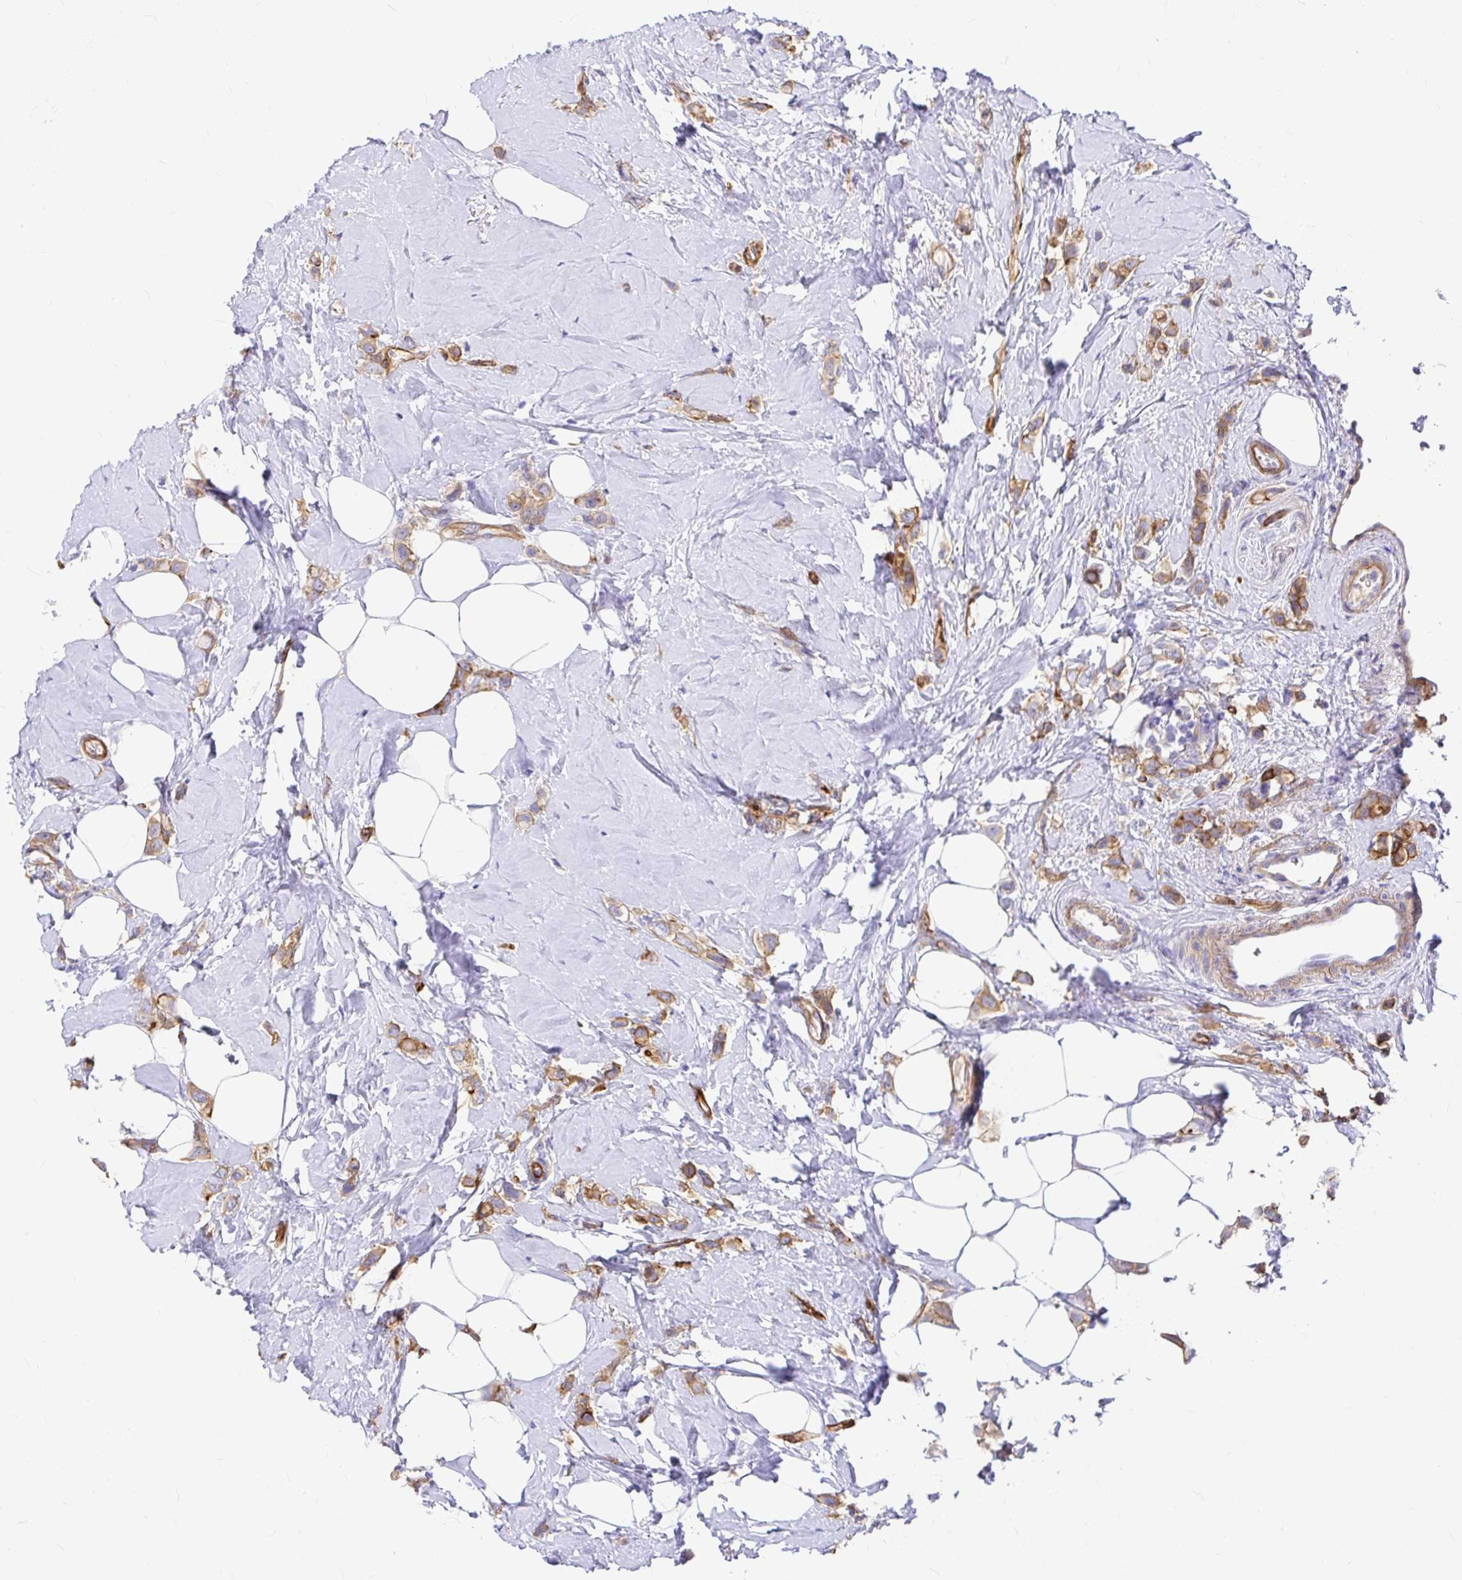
{"staining": {"intensity": "moderate", "quantity": ">75%", "location": "cytoplasmic/membranous"}, "tissue": "breast cancer", "cell_type": "Tumor cells", "image_type": "cancer", "snomed": [{"axis": "morphology", "description": "Lobular carcinoma"}, {"axis": "topography", "description": "Breast"}], "caption": "Protein analysis of breast cancer tissue exhibits moderate cytoplasmic/membranous expression in approximately >75% of tumor cells. The staining was performed using DAB (3,3'-diaminobenzidine), with brown indicating positive protein expression. Nuclei are stained blue with hematoxylin.", "gene": "MYO1B", "patient": {"sex": "female", "age": 66}}